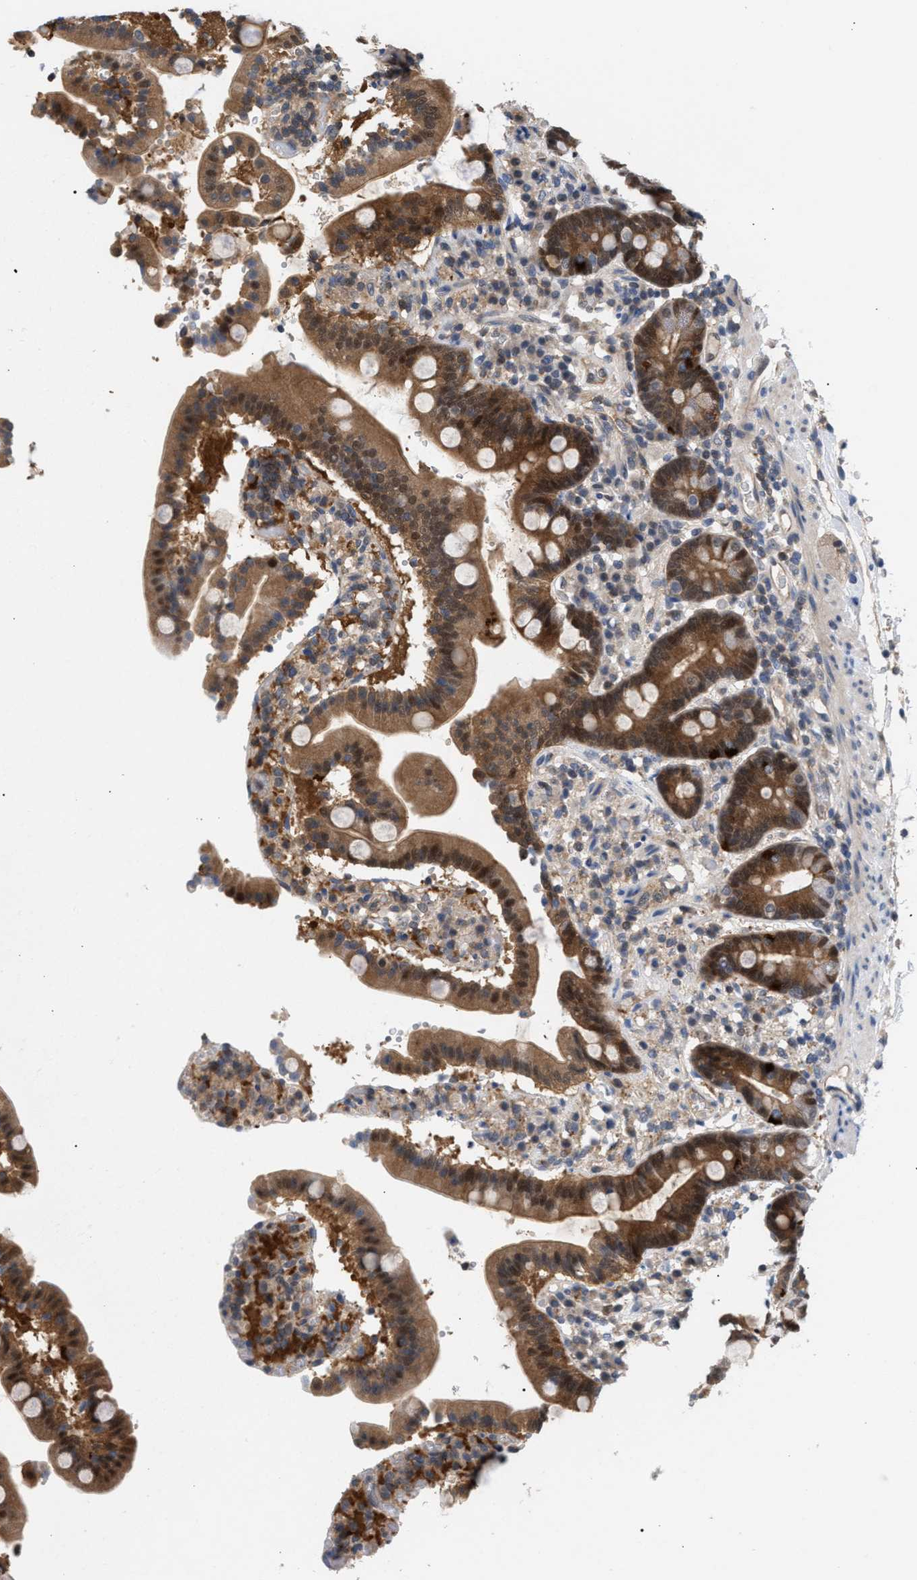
{"staining": {"intensity": "moderate", "quantity": ">75%", "location": "cytoplasmic/membranous,nuclear"}, "tissue": "duodenum", "cell_type": "Glandular cells", "image_type": "normal", "snomed": [{"axis": "morphology", "description": "Normal tissue, NOS"}, {"axis": "topography", "description": "Small intestine, NOS"}], "caption": "DAB (3,3'-diaminobenzidine) immunohistochemical staining of normal duodenum displays moderate cytoplasmic/membranous,nuclear protein expression in about >75% of glandular cells.", "gene": "GLOD4", "patient": {"sex": "female", "age": 71}}